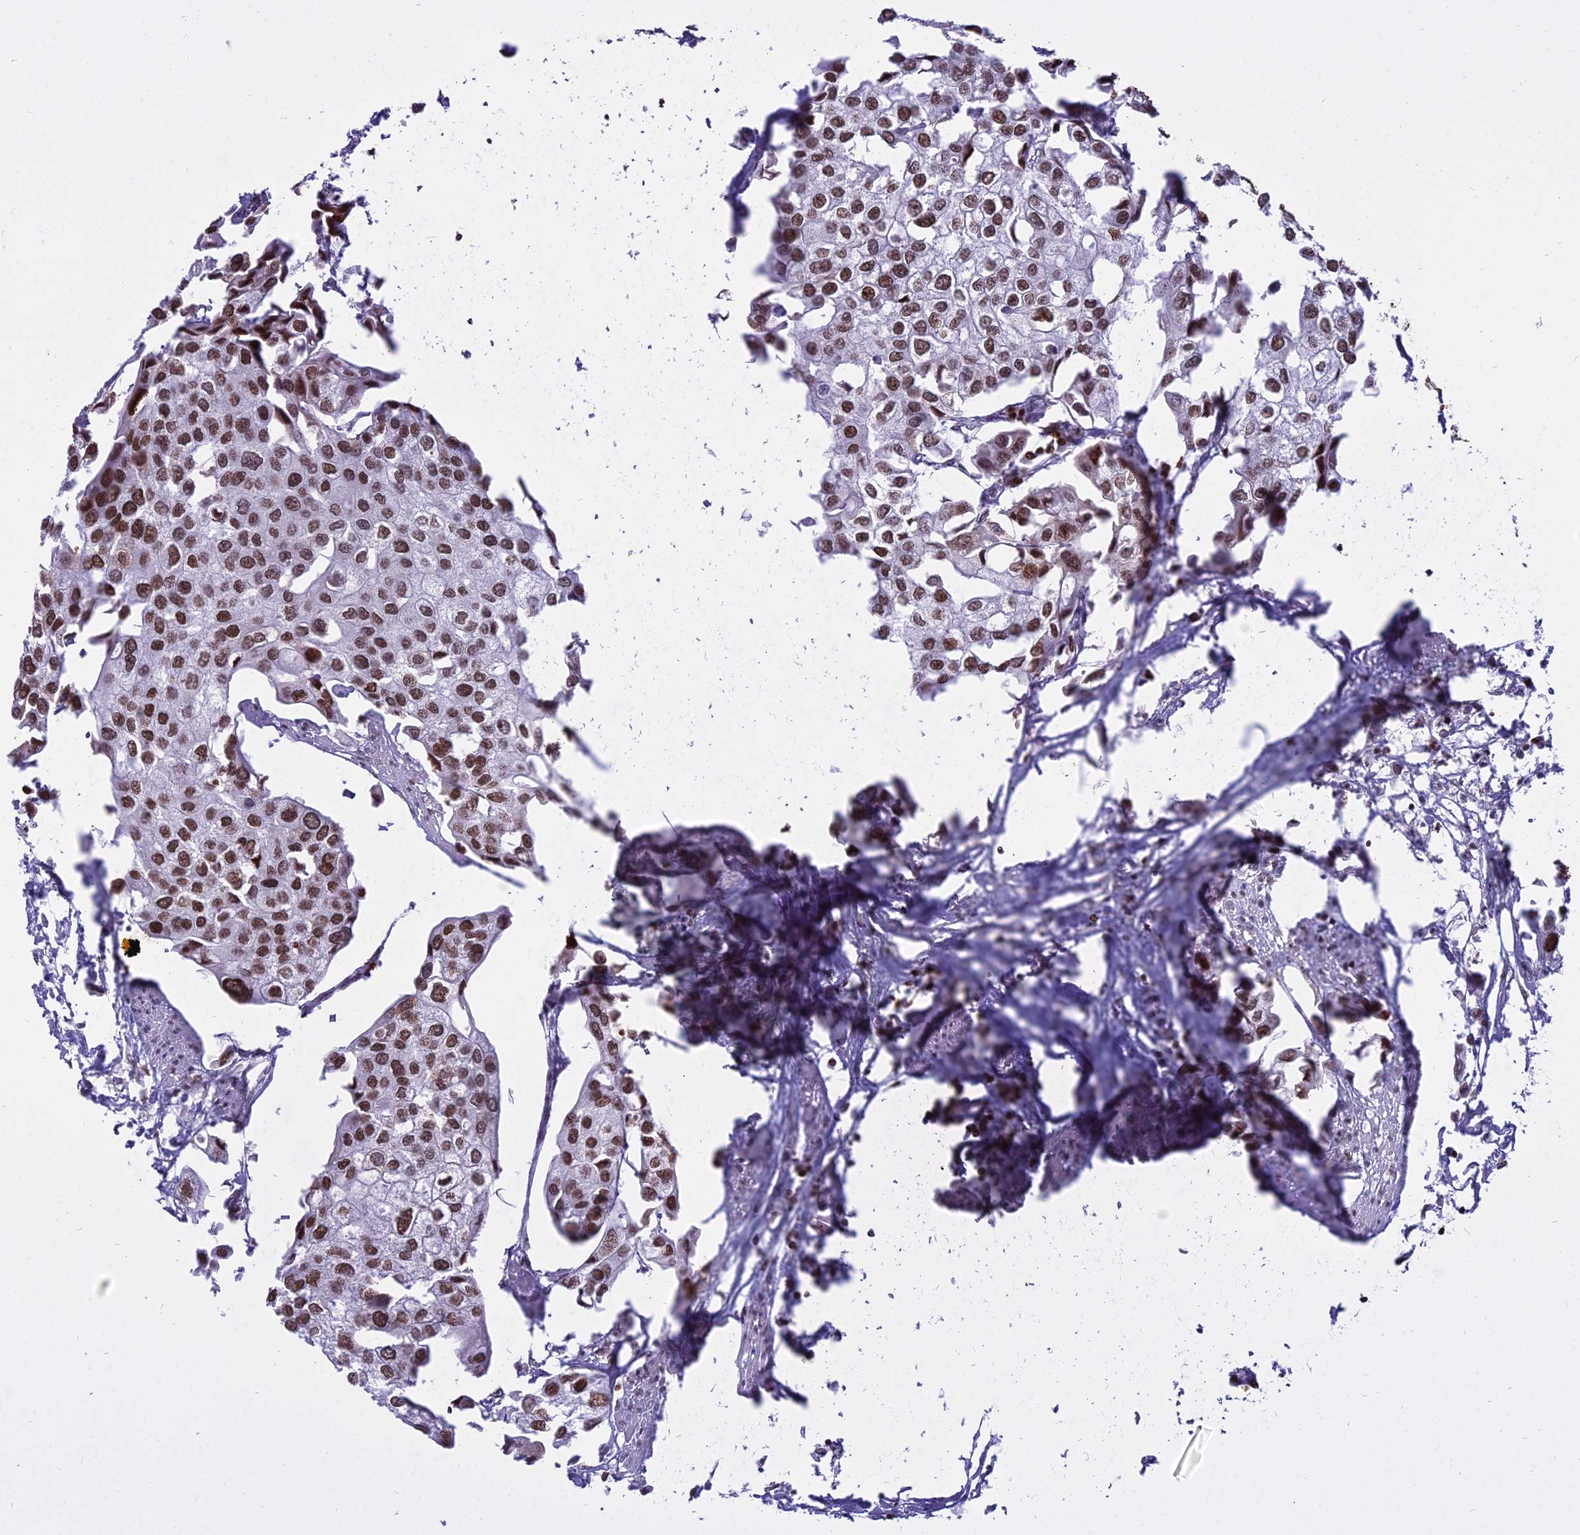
{"staining": {"intensity": "moderate", "quantity": ">75%", "location": "nuclear"}, "tissue": "urothelial cancer", "cell_type": "Tumor cells", "image_type": "cancer", "snomed": [{"axis": "morphology", "description": "Urothelial carcinoma, High grade"}, {"axis": "topography", "description": "Urinary bladder"}], "caption": "High-grade urothelial carcinoma tissue exhibits moderate nuclear expression in approximately >75% of tumor cells (Stains: DAB in brown, nuclei in blue, Microscopy: brightfield microscopy at high magnification).", "gene": "PARP1", "patient": {"sex": "male", "age": 64}}